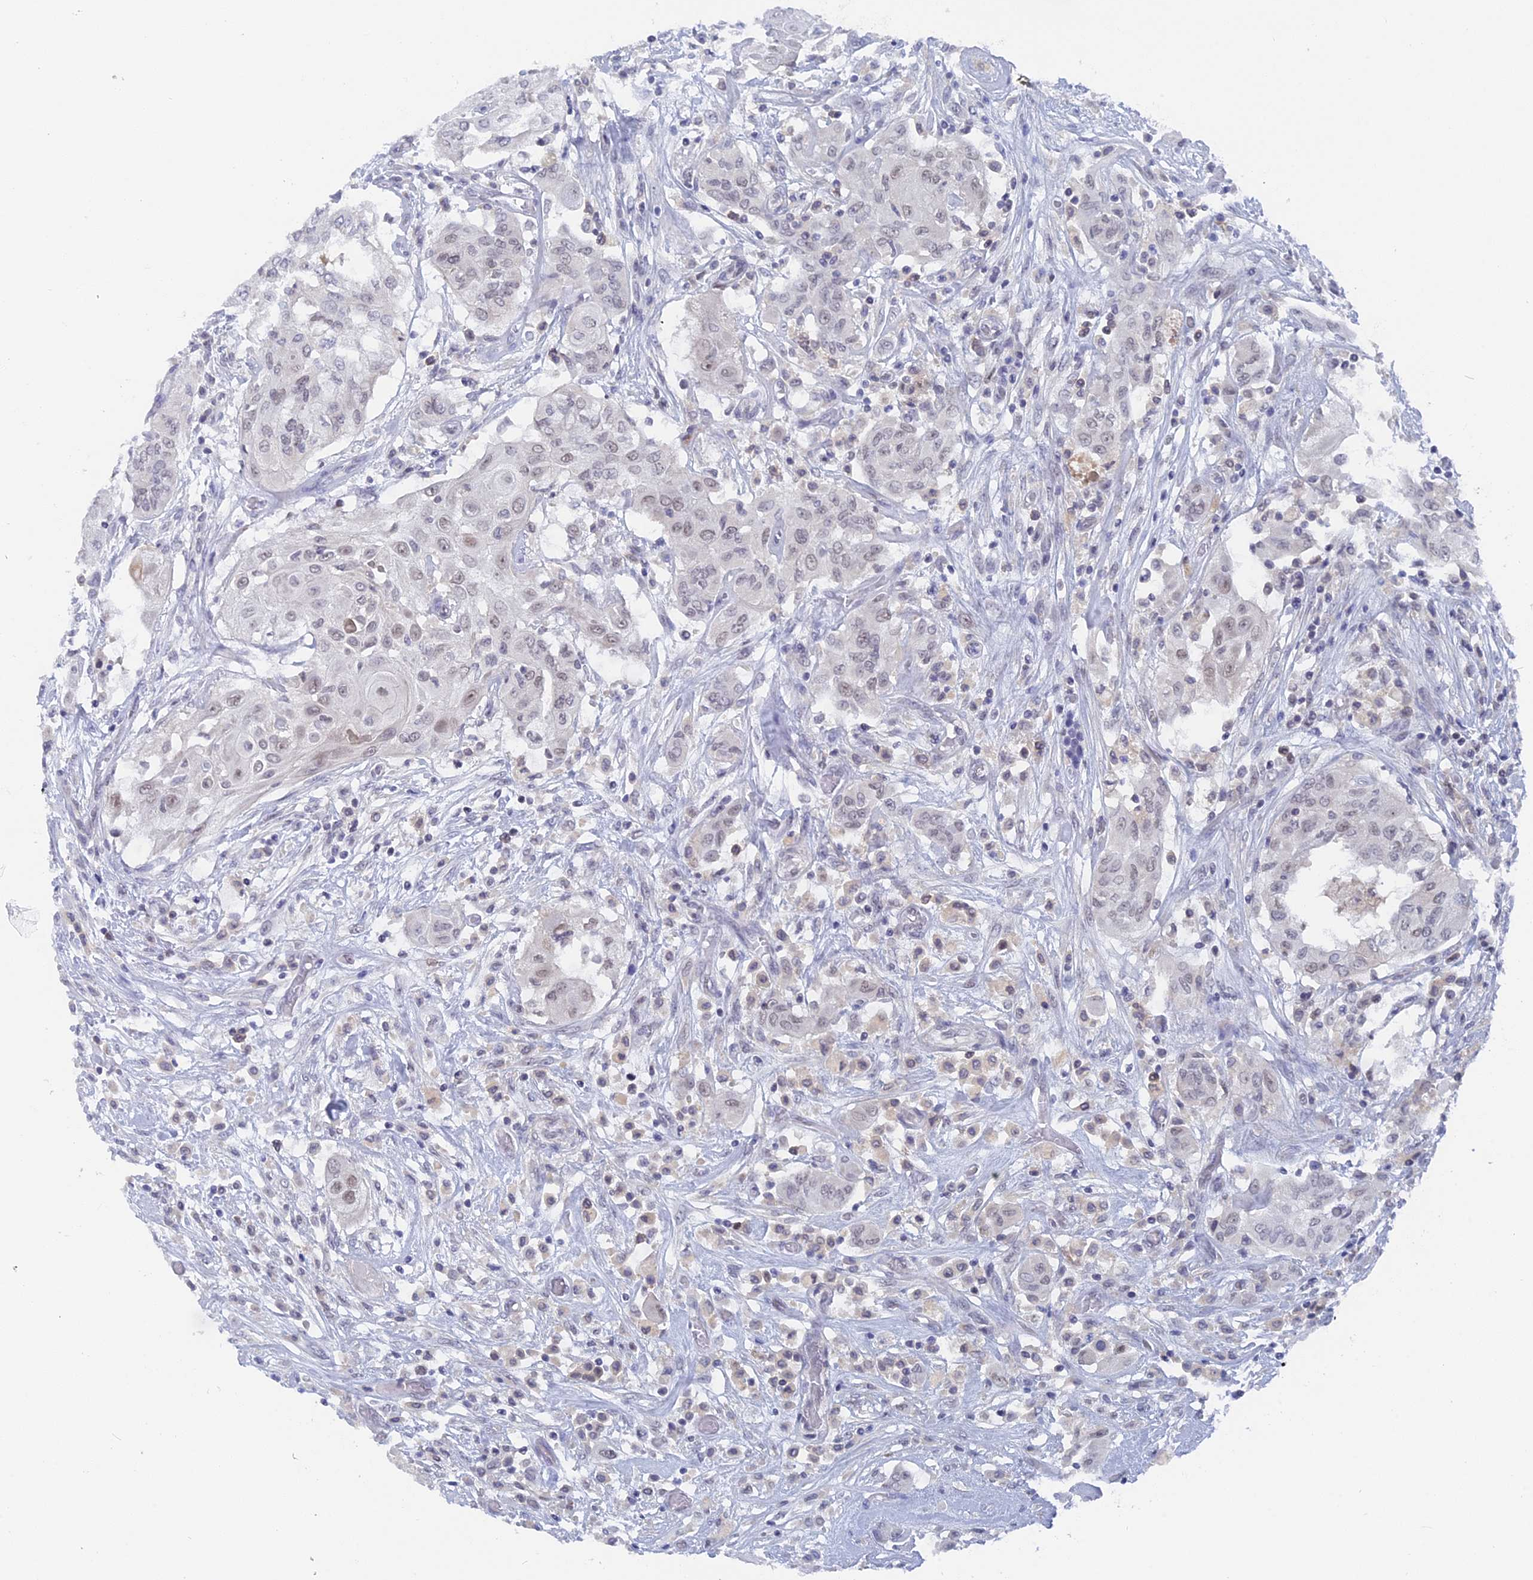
{"staining": {"intensity": "weak", "quantity": "<25%", "location": "nuclear"}, "tissue": "thyroid cancer", "cell_type": "Tumor cells", "image_type": "cancer", "snomed": [{"axis": "morphology", "description": "Papillary adenocarcinoma, NOS"}, {"axis": "topography", "description": "Thyroid gland"}], "caption": "A high-resolution photomicrograph shows immunohistochemistry (IHC) staining of thyroid cancer, which exhibits no significant staining in tumor cells.", "gene": "BRD2", "patient": {"sex": "female", "age": 59}}